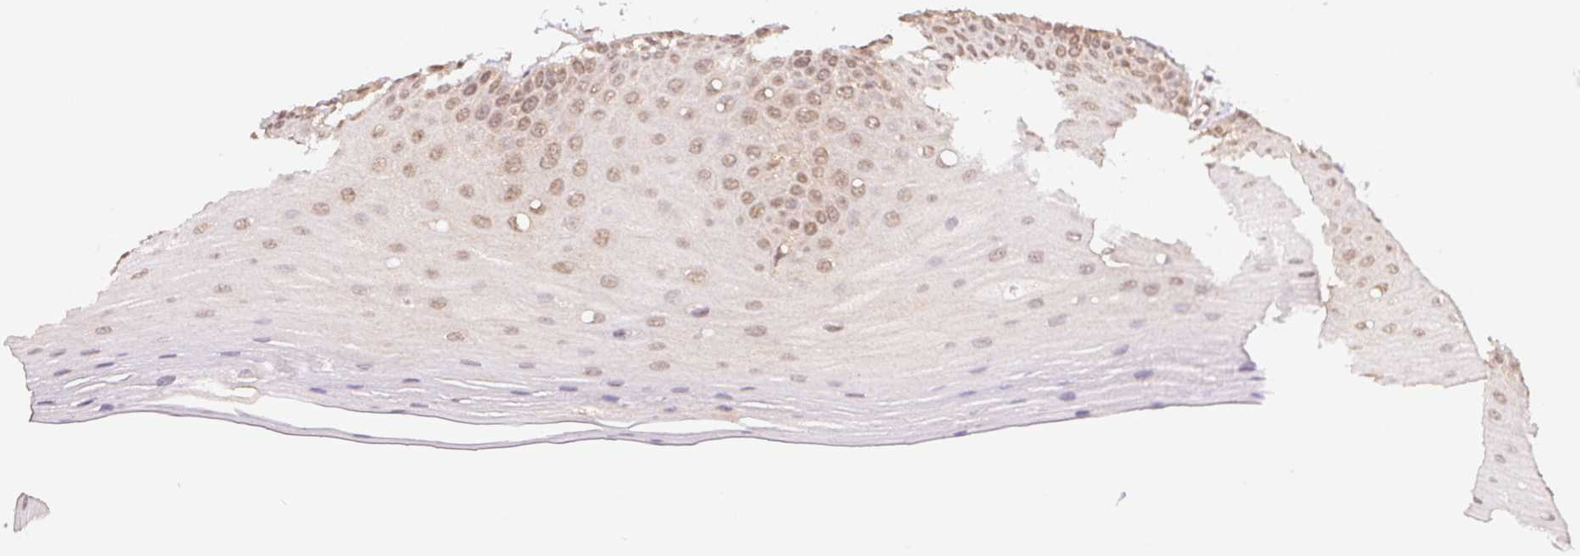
{"staining": {"intensity": "moderate", "quantity": ">75%", "location": "nuclear"}, "tissue": "oral mucosa", "cell_type": "Squamous epithelial cells", "image_type": "normal", "snomed": [{"axis": "morphology", "description": "Normal tissue, NOS"}, {"axis": "morphology", "description": "Normal morphology"}, {"axis": "topography", "description": "Oral tissue"}], "caption": "Immunohistochemical staining of normal human oral mucosa exhibits >75% levels of moderate nuclear protein expression in approximately >75% of squamous epithelial cells.", "gene": "CDC123", "patient": {"sex": "female", "age": 76}}